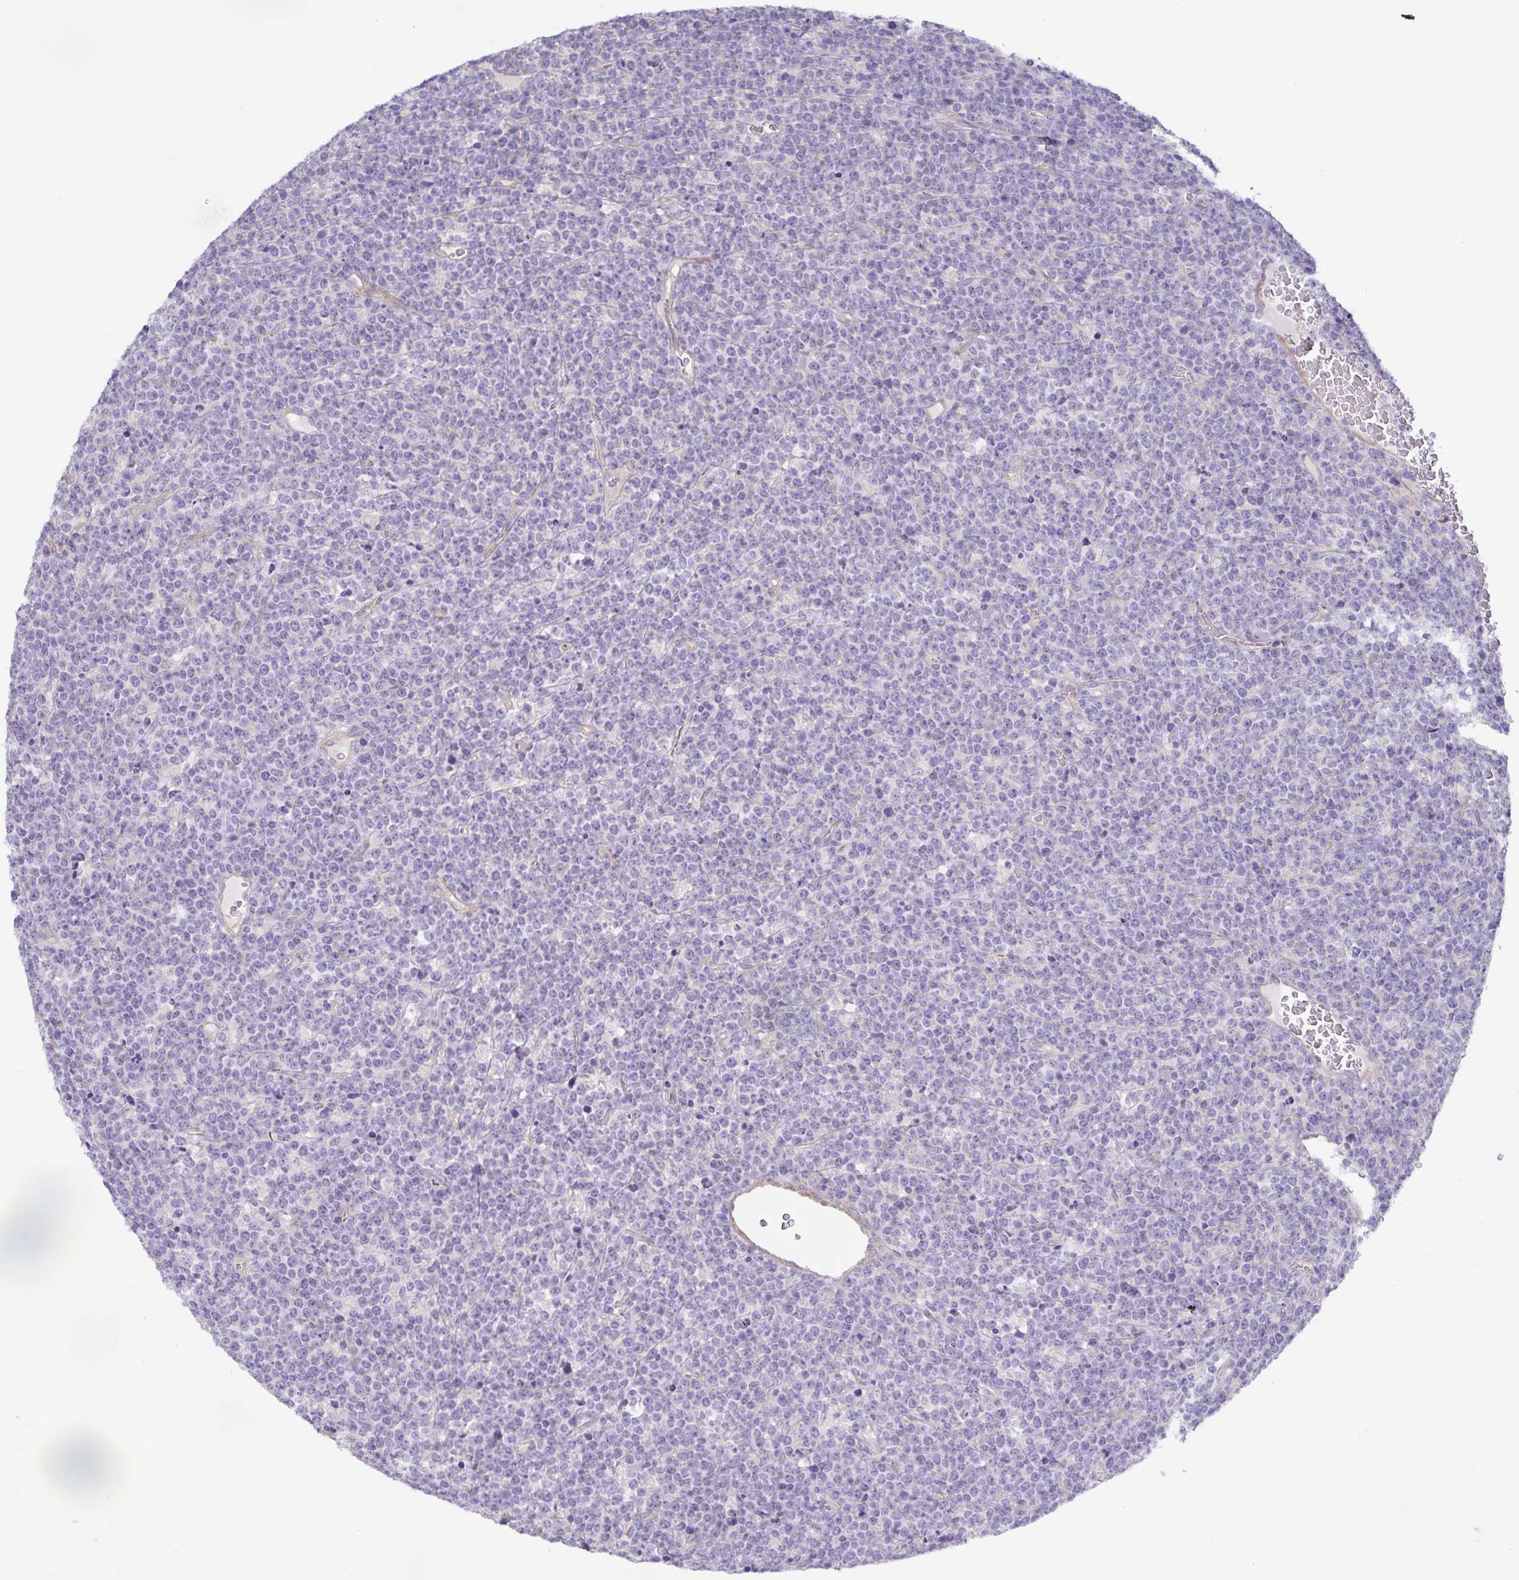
{"staining": {"intensity": "negative", "quantity": "none", "location": "none"}, "tissue": "lymphoma", "cell_type": "Tumor cells", "image_type": "cancer", "snomed": [{"axis": "morphology", "description": "Malignant lymphoma, non-Hodgkin's type, High grade"}, {"axis": "topography", "description": "Ovary"}], "caption": "The histopathology image demonstrates no significant positivity in tumor cells of malignant lymphoma, non-Hodgkin's type (high-grade).", "gene": "METTL22", "patient": {"sex": "female", "age": 56}}